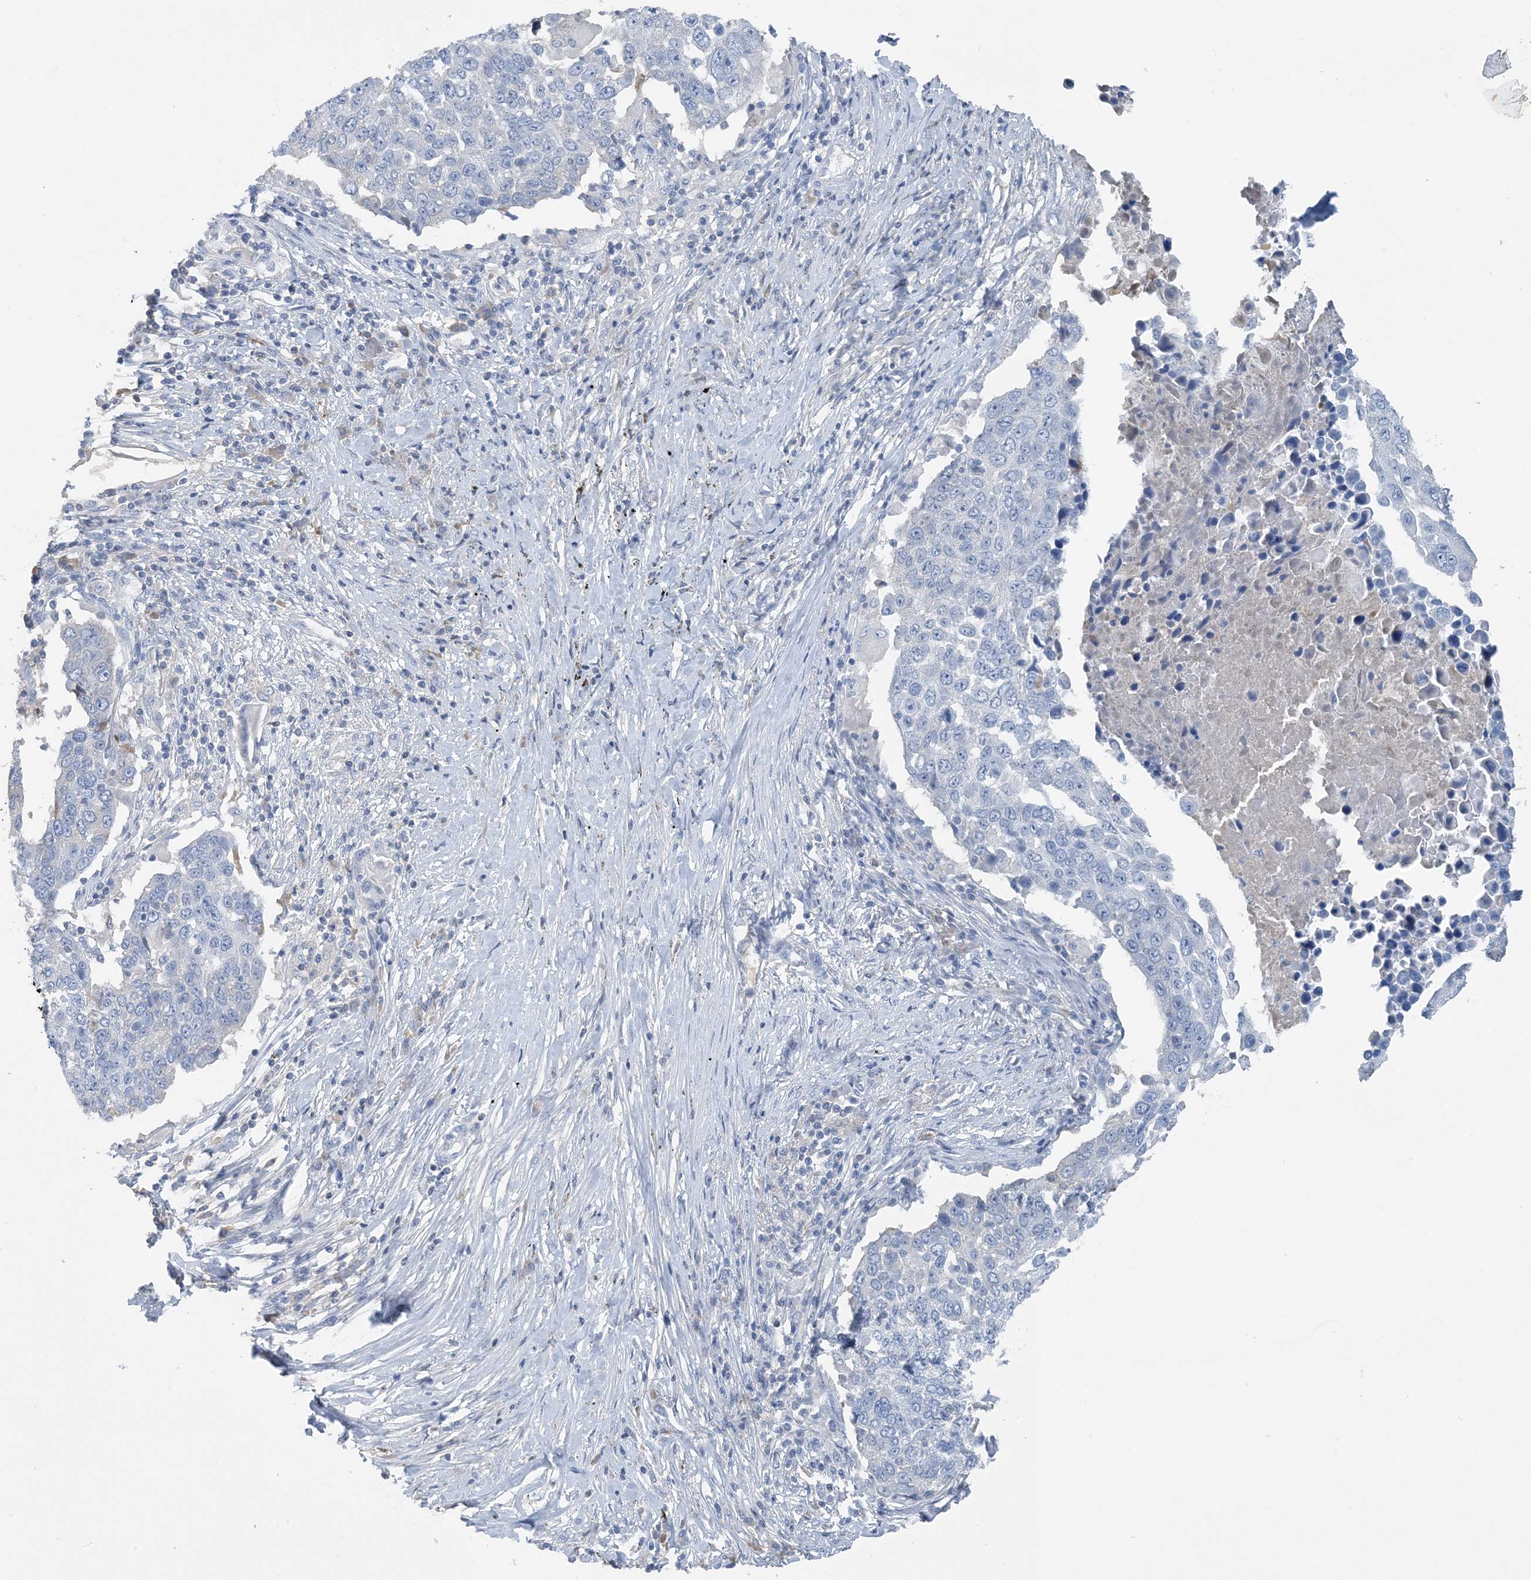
{"staining": {"intensity": "negative", "quantity": "none", "location": "none"}, "tissue": "lung cancer", "cell_type": "Tumor cells", "image_type": "cancer", "snomed": [{"axis": "morphology", "description": "Squamous cell carcinoma, NOS"}, {"axis": "topography", "description": "Lung"}], "caption": "This image is of lung cancer (squamous cell carcinoma) stained with IHC to label a protein in brown with the nuclei are counter-stained blue. There is no expression in tumor cells.", "gene": "CTRL", "patient": {"sex": "male", "age": 66}}